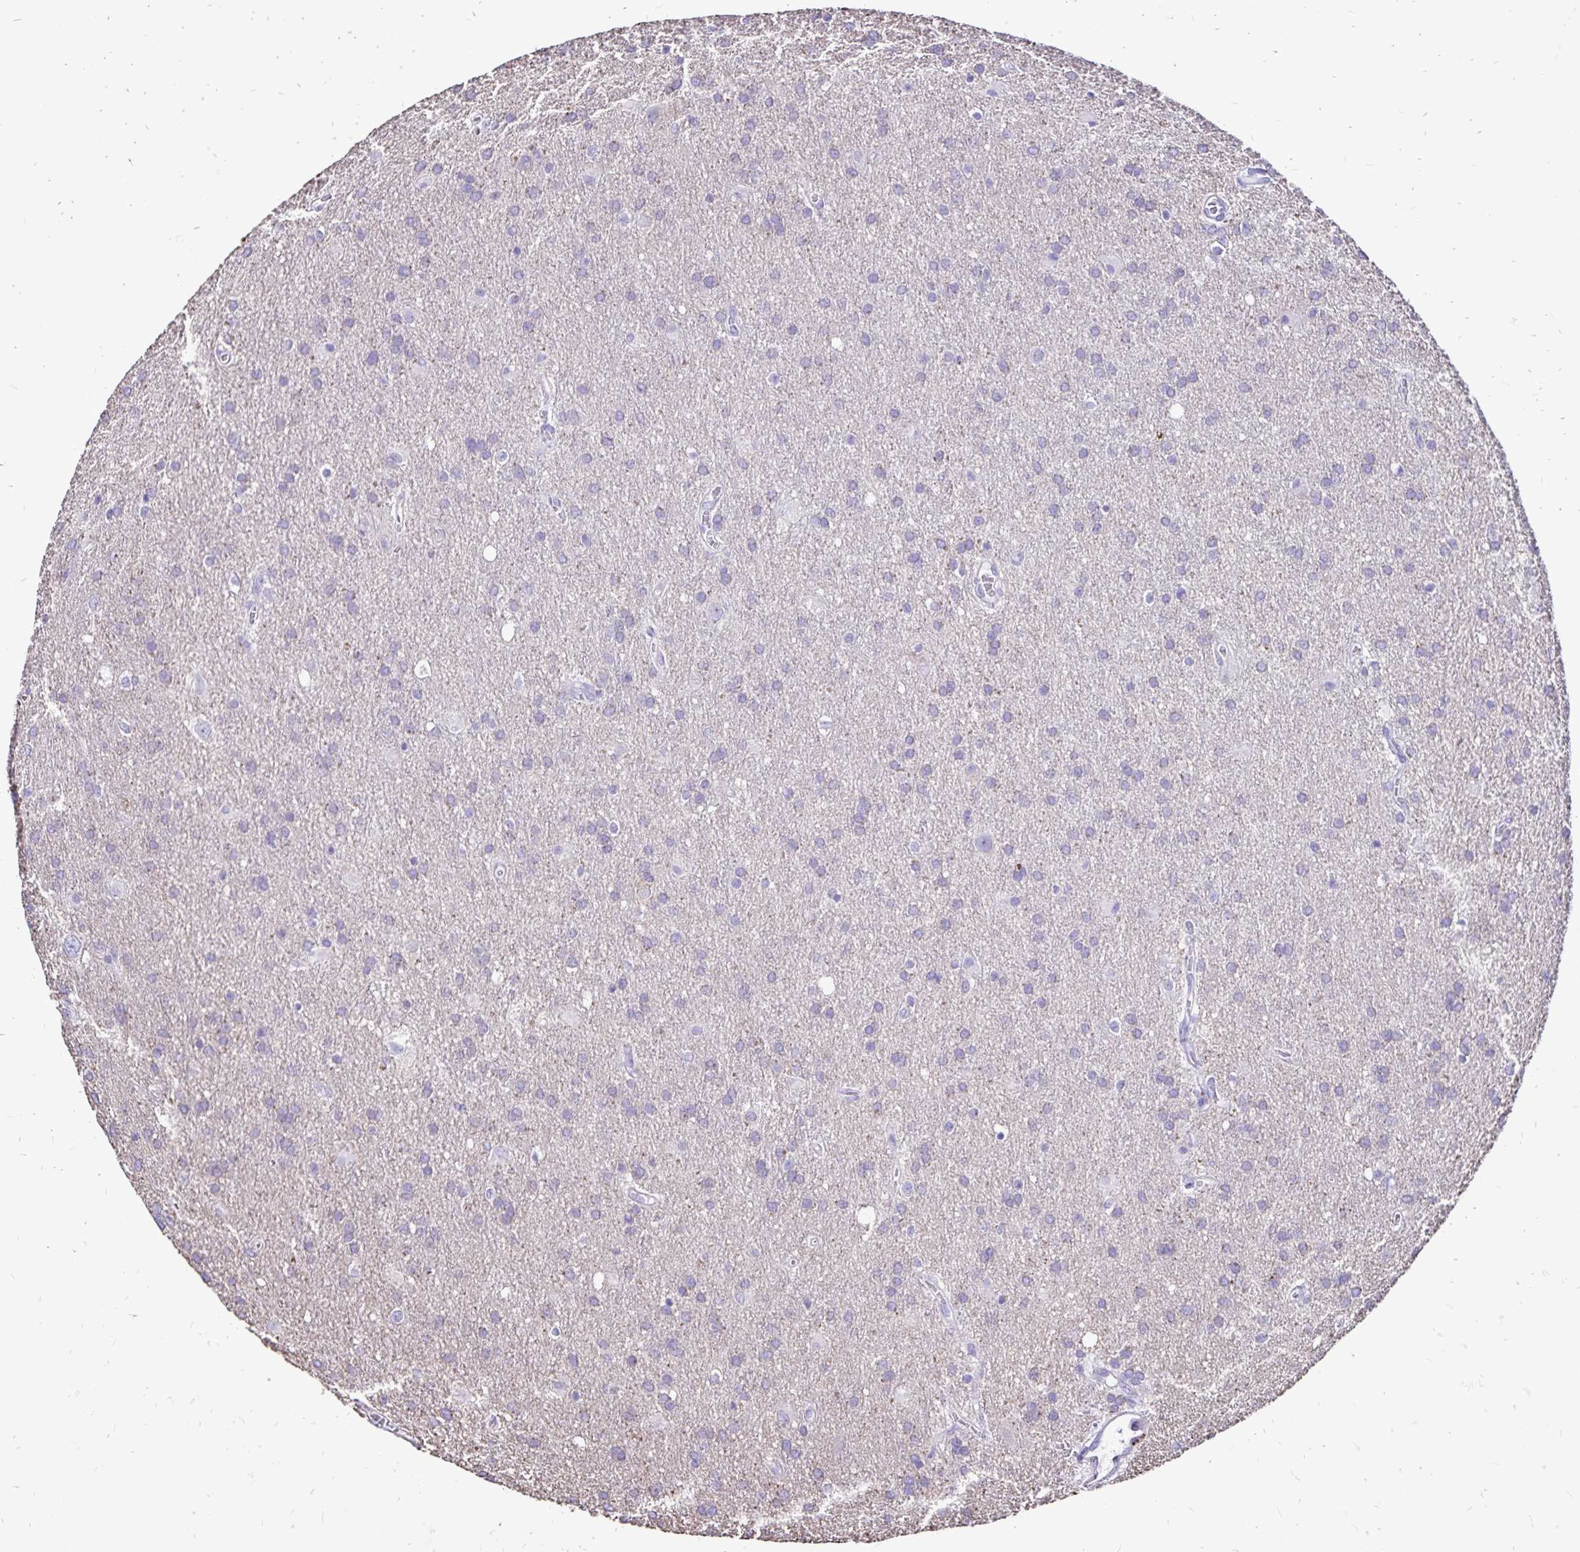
{"staining": {"intensity": "negative", "quantity": "none", "location": "none"}, "tissue": "glioma", "cell_type": "Tumor cells", "image_type": "cancer", "snomed": [{"axis": "morphology", "description": "Glioma, malignant, Low grade"}, {"axis": "topography", "description": "Brain"}], "caption": "Immunohistochemistry of glioma reveals no expression in tumor cells.", "gene": "EVPL", "patient": {"sex": "male", "age": 66}}